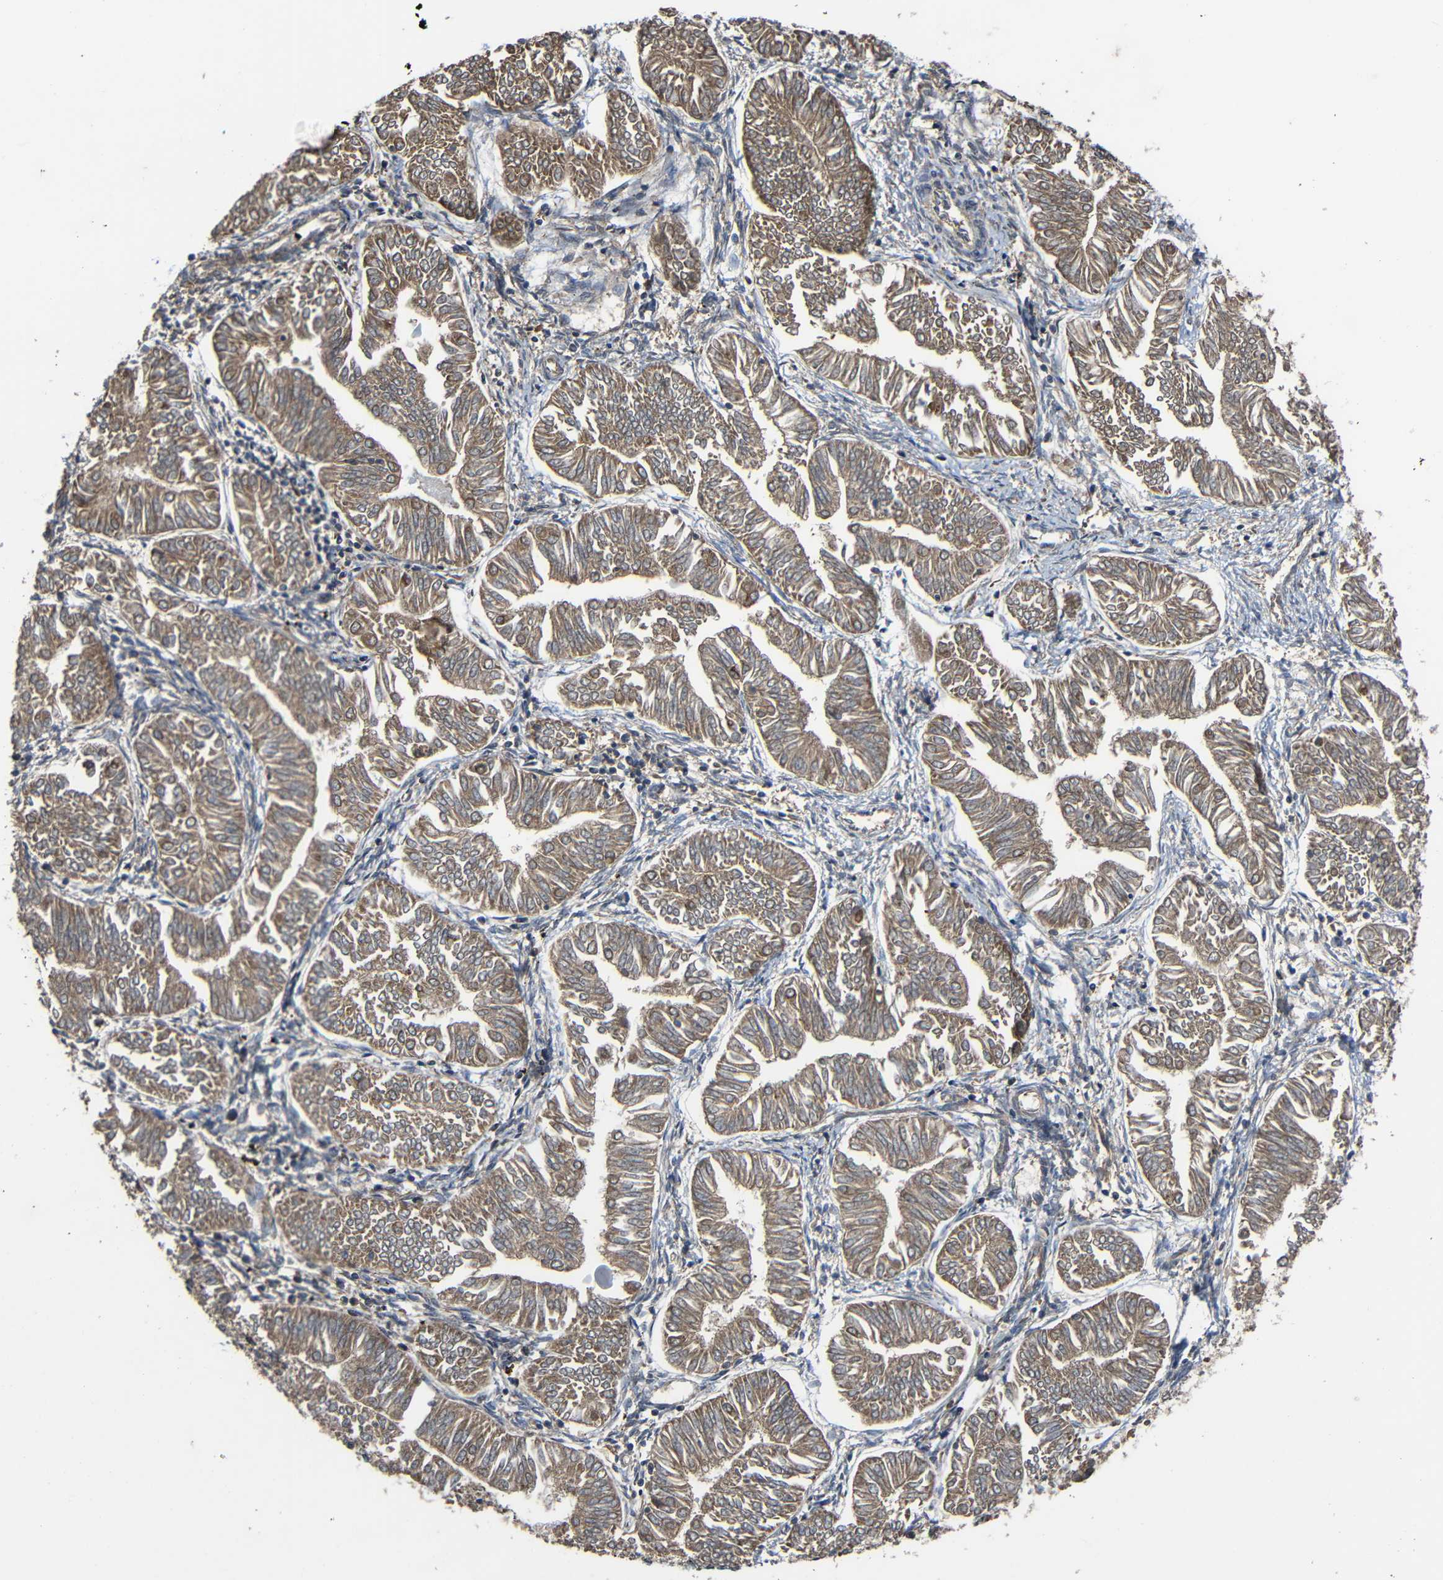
{"staining": {"intensity": "moderate", "quantity": ">75%", "location": "cytoplasmic/membranous"}, "tissue": "endometrial cancer", "cell_type": "Tumor cells", "image_type": "cancer", "snomed": [{"axis": "morphology", "description": "Adenocarcinoma, NOS"}, {"axis": "topography", "description": "Endometrium"}], "caption": "Endometrial adenocarcinoma tissue demonstrates moderate cytoplasmic/membranous staining in about >75% of tumor cells, visualized by immunohistochemistry.", "gene": "CHST9", "patient": {"sex": "female", "age": 53}}